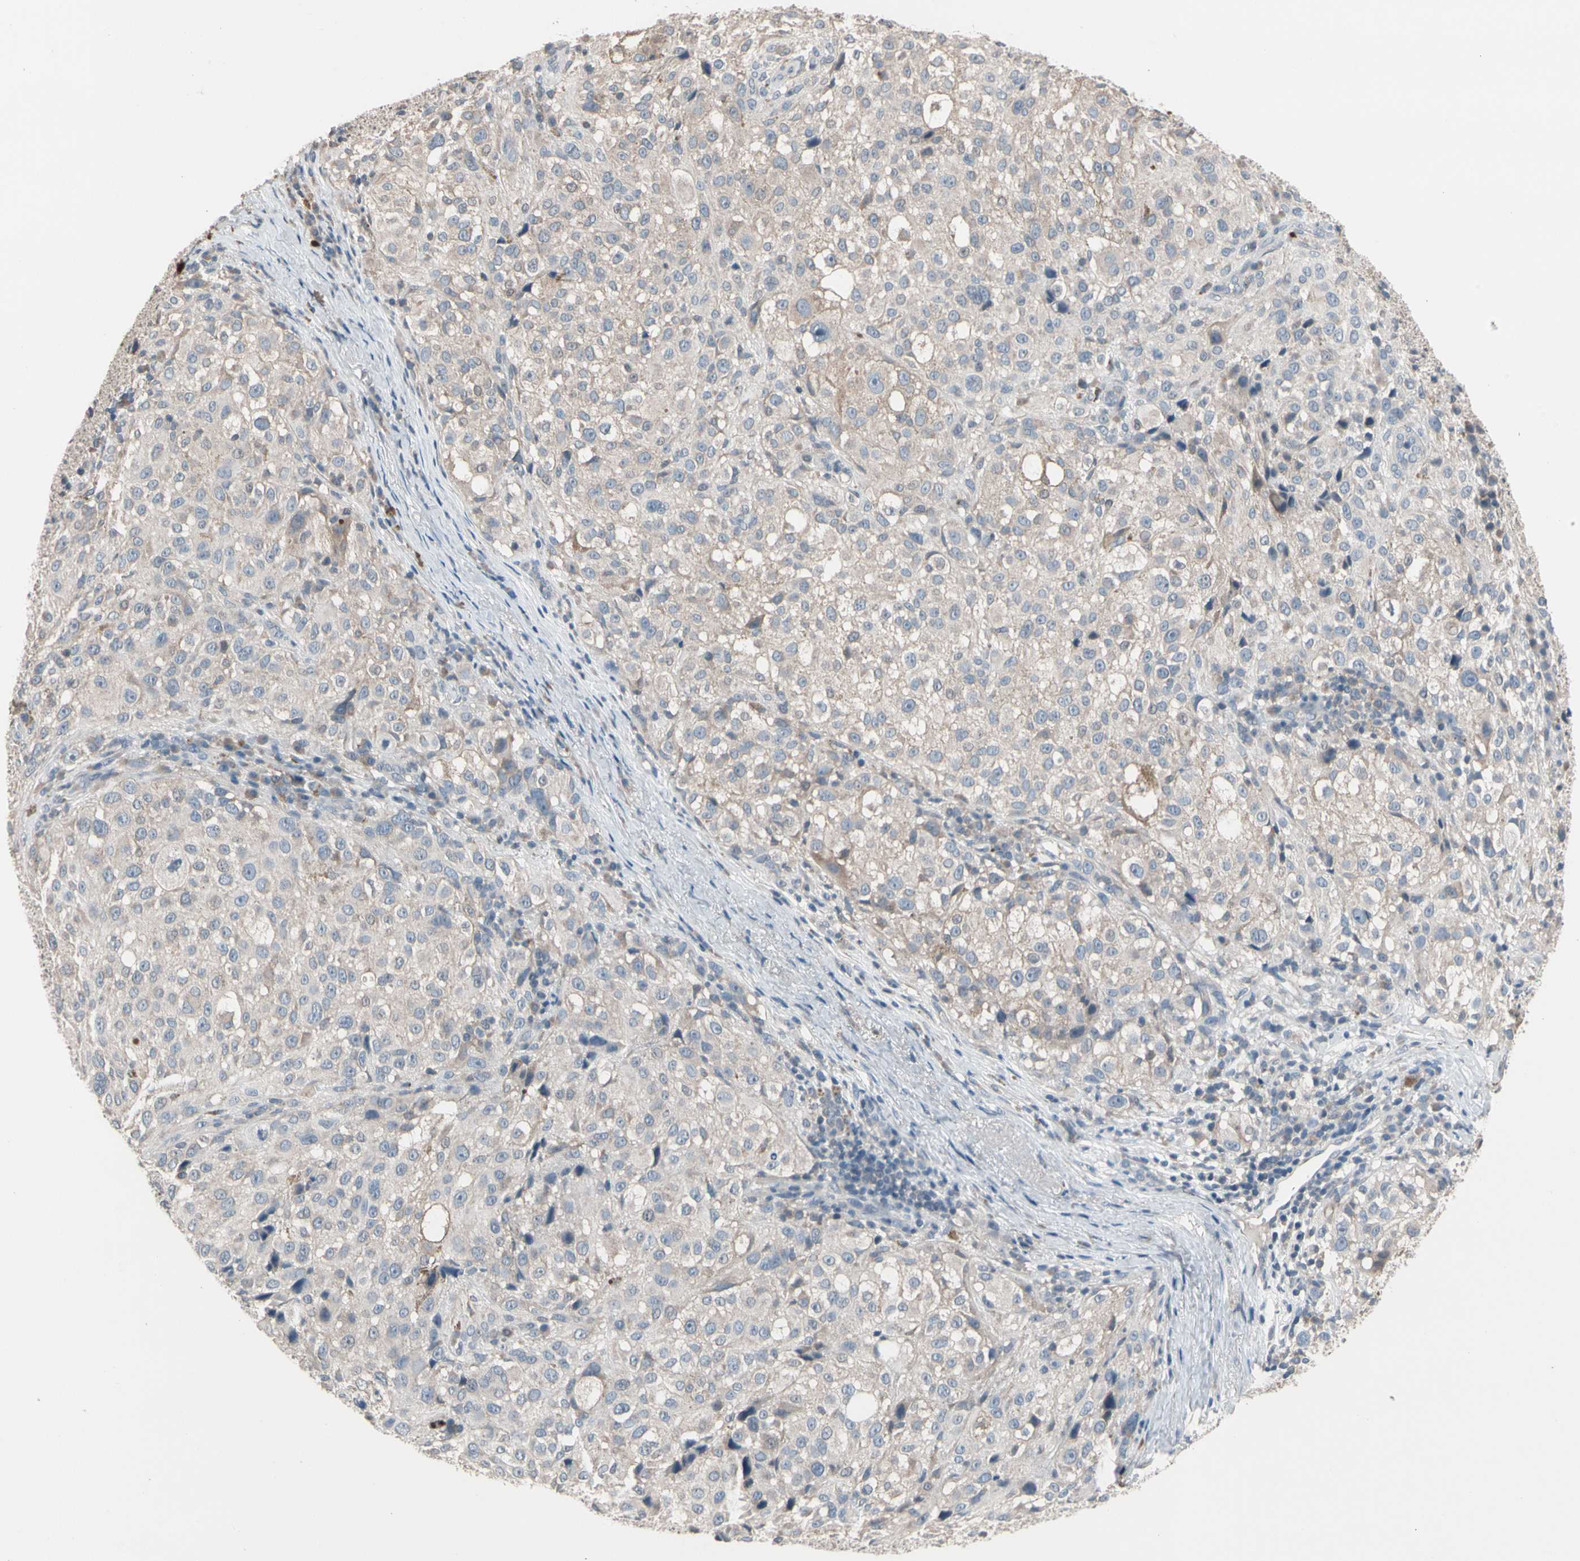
{"staining": {"intensity": "weak", "quantity": "25%-75%", "location": "cytoplasmic/membranous"}, "tissue": "melanoma", "cell_type": "Tumor cells", "image_type": "cancer", "snomed": [{"axis": "morphology", "description": "Necrosis, NOS"}, {"axis": "morphology", "description": "Malignant melanoma, NOS"}, {"axis": "topography", "description": "Skin"}], "caption": "Approximately 25%-75% of tumor cells in human malignant melanoma demonstrate weak cytoplasmic/membranous protein positivity as visualized by brown immunohistochemical staining.", "gene": "SV2A", "patient": {"sex": "female", "age": 87}}